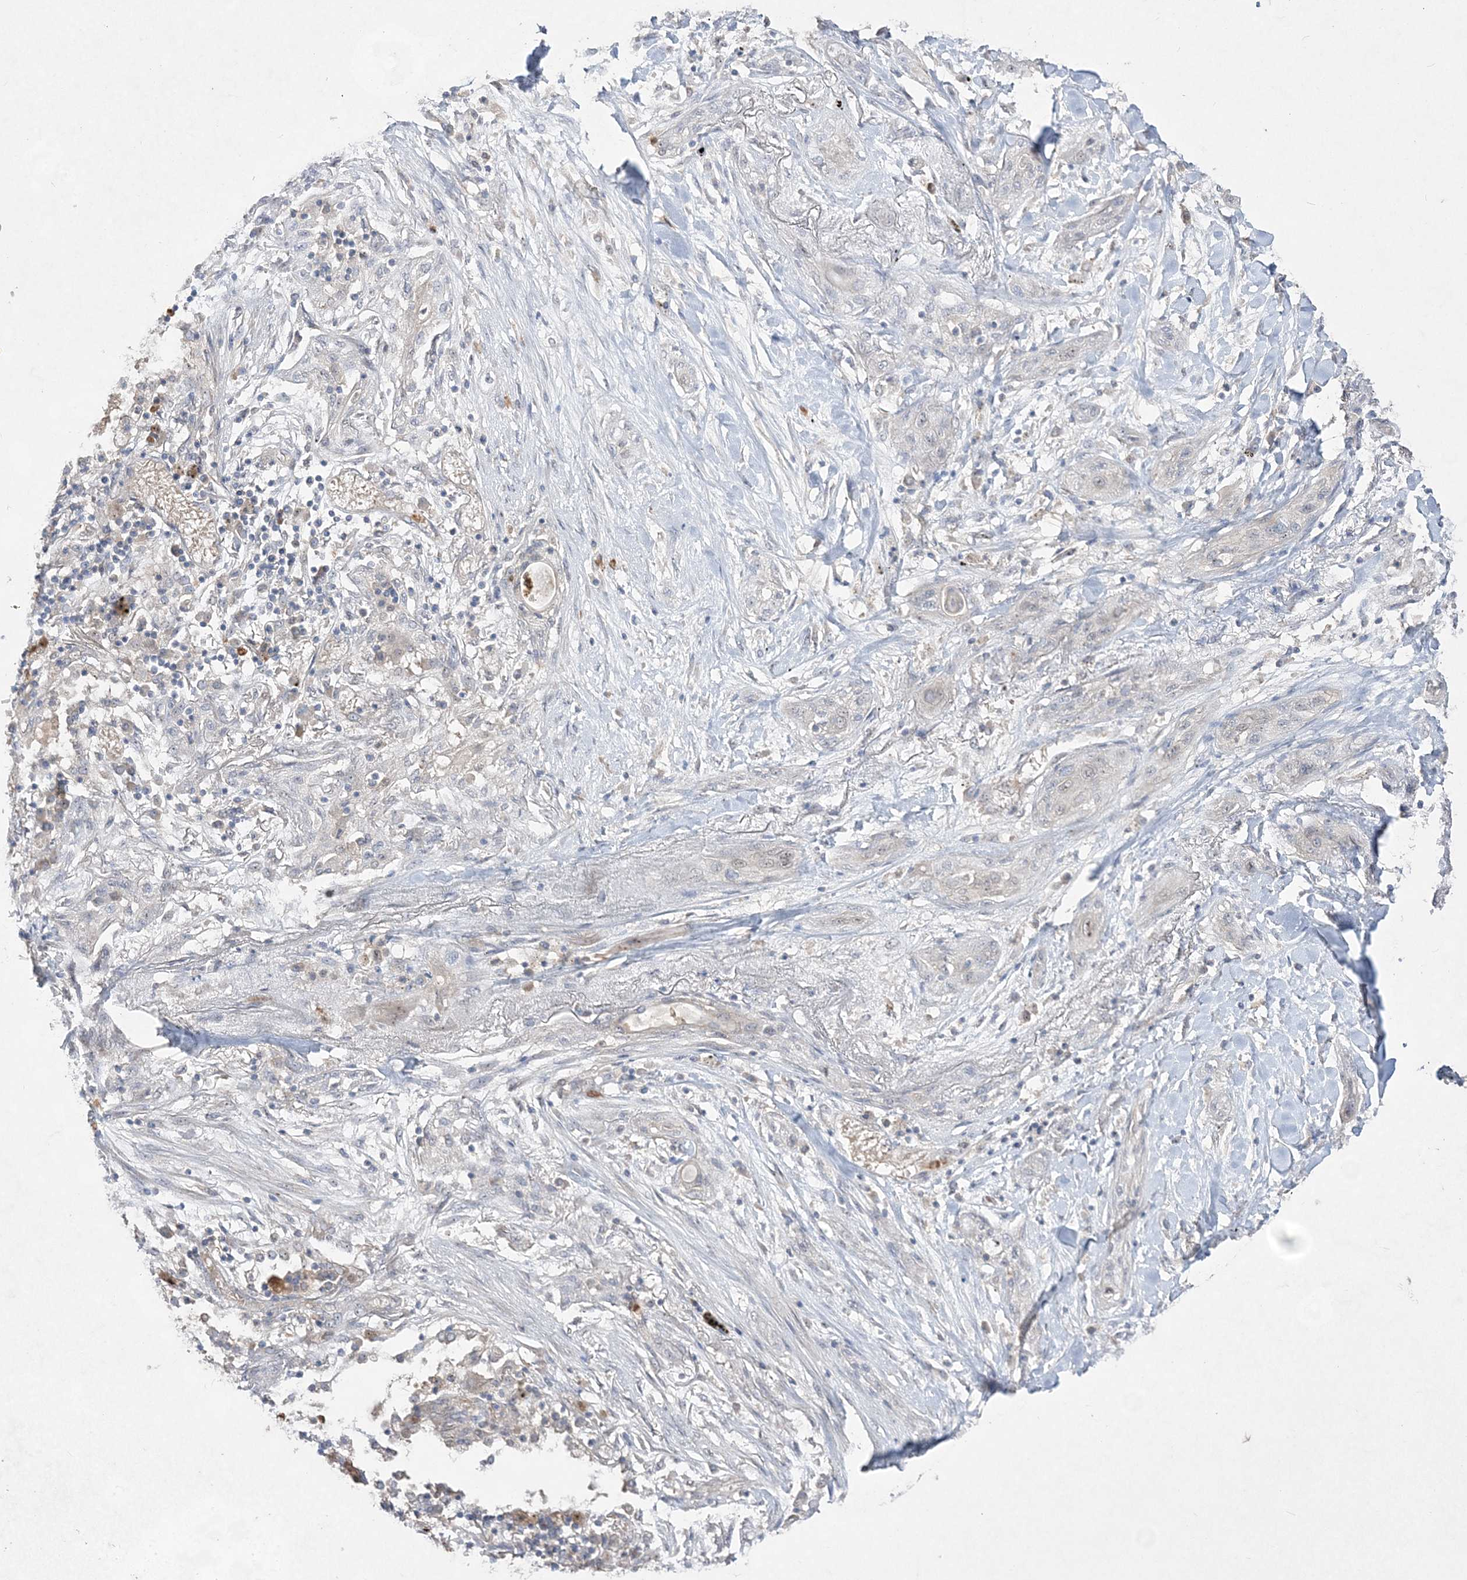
{"staining": {"intensity": "negative", "quantity": "none", "location": "none"}, "tissue": "lung cancer", "cell_type": "Tumor cells", "image_type": "cancer", "snomed": [{"axis": "morphology", "description": "Squamous cell carcinoma, NOS"}, {"axis": "topography", "description": "Lung"}], "caption": "Micrograph shows no significant protein staining in tumor cells of squamous cell carcinoma (lung).", "gene": "NOP16", "patient": {"sex": "female", "age": 47}}